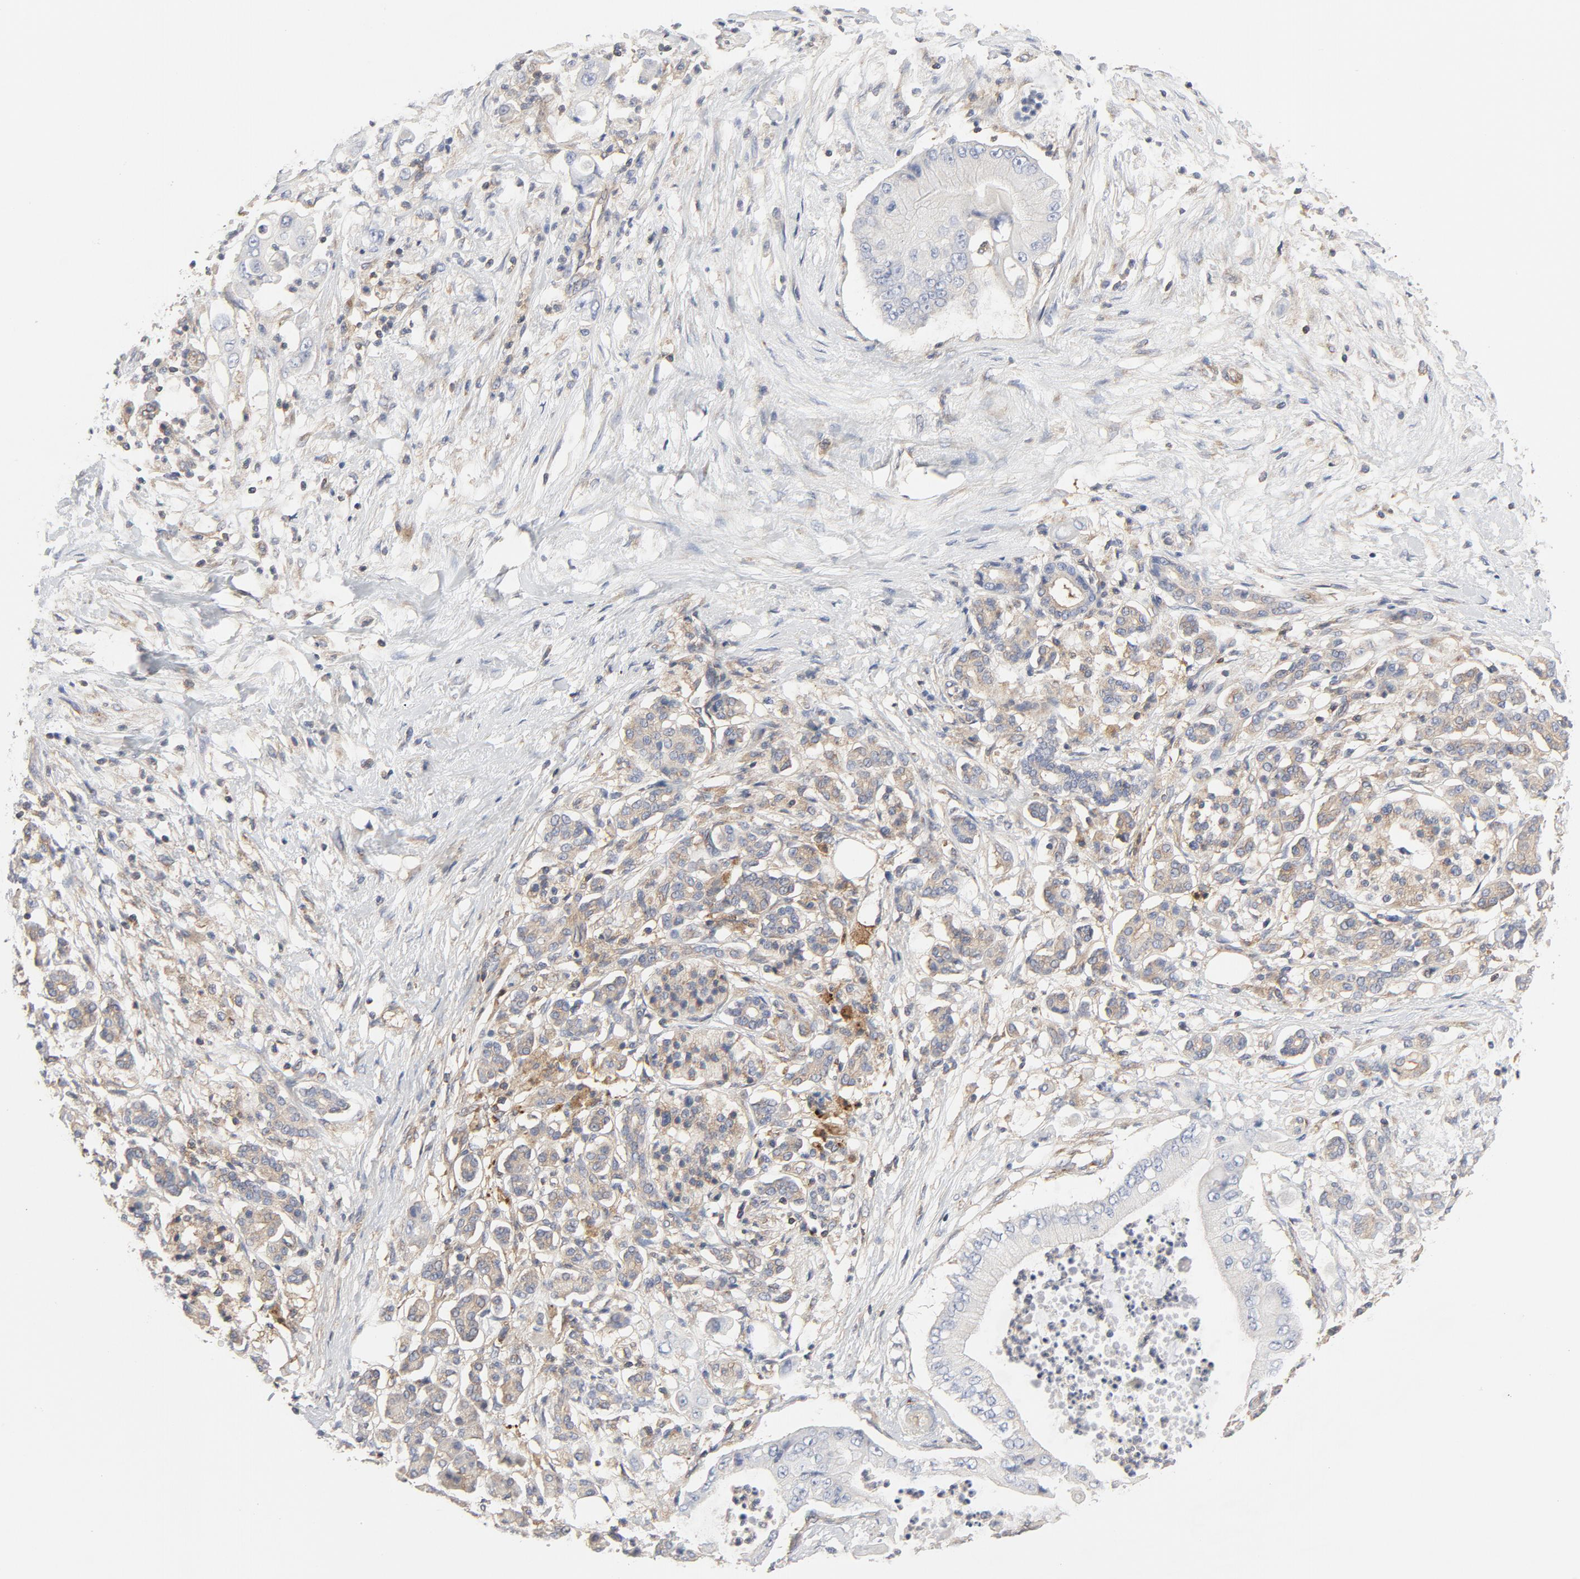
{"staining": {"intensity": "negative", "quantity": "none", "location": "none"}, "tissue": "pancreatic cancer", "cell_type": "Tumor cells", "image_type": "cancer", "snomed": [{"axis": "morphology", "description": "Adenocarcinoma, NOS"}, {"axis": "topography", "description": "Pancreas"}], "caption": "Human adenocarcinoma (pancreatic) stained for a protein using immunohistochemistry shows no staining in tumor cells.", "gene": "RABEP1", "patient": {"sex": "male", "age": 62}}